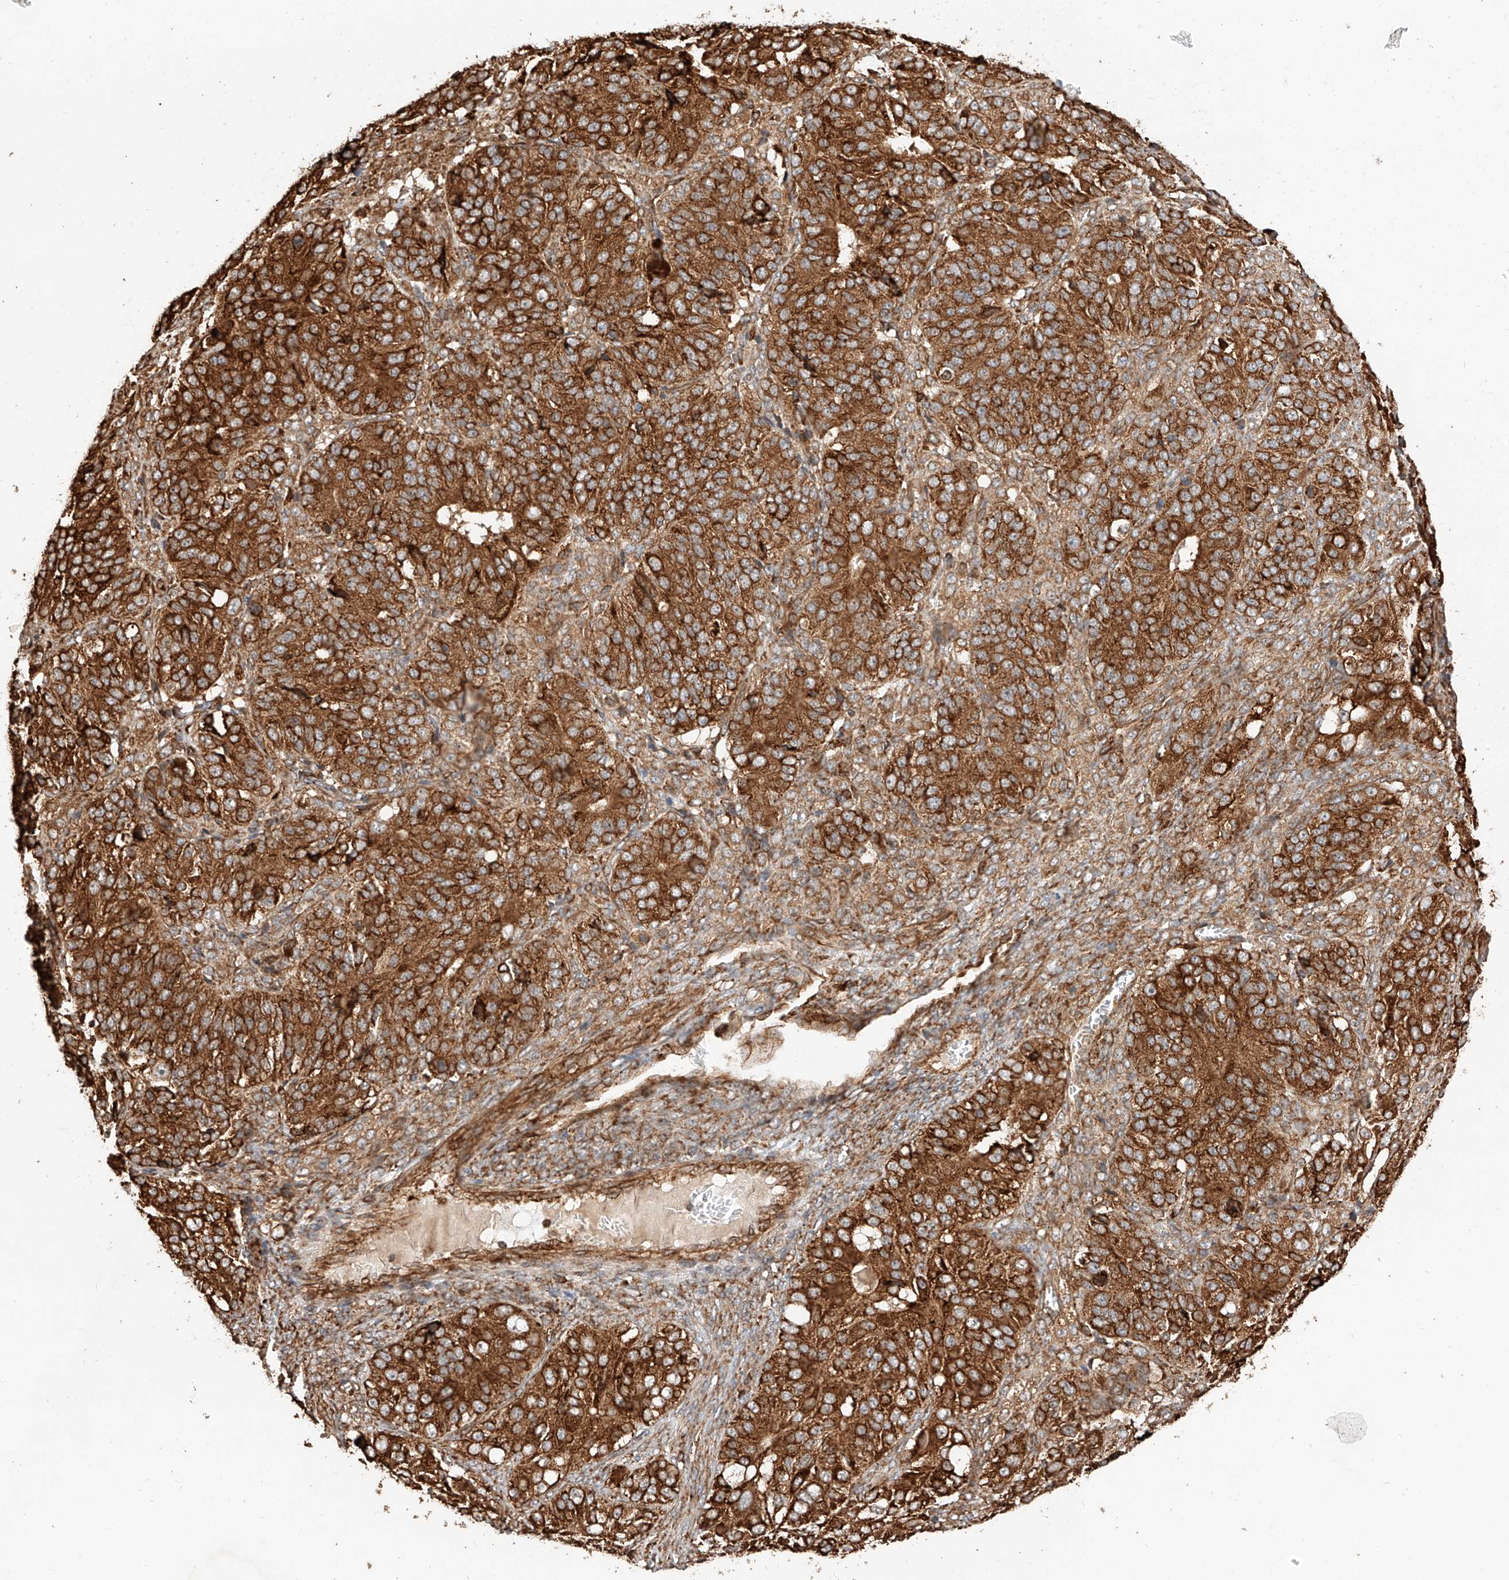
{"staining": {"intensity": "strong", "quantity": ">75%", "location": "cytoplasmic/membranous"}, "tissue": "ovarian cancer", "cell_type": "Tumor cells", "image_type": "cancer", "snomed": [{"axis": "morphology", "description": "Carcinoma, endometroid"}, {"axis": "topography", "description": "Ovary"}], "caption": "Brown immunohistochemical staining in human ovarian endometroid carcinoma exhibits strong cytoplasmic/membranous positivity in about >75% of tumor cells. The staining was performed using DAB, with brown indicating positive protein expression. Nuclei are stained blue with hematoxylin.", "gene": "ZNF84", "patient": {"sex": "female", "age": 51}}